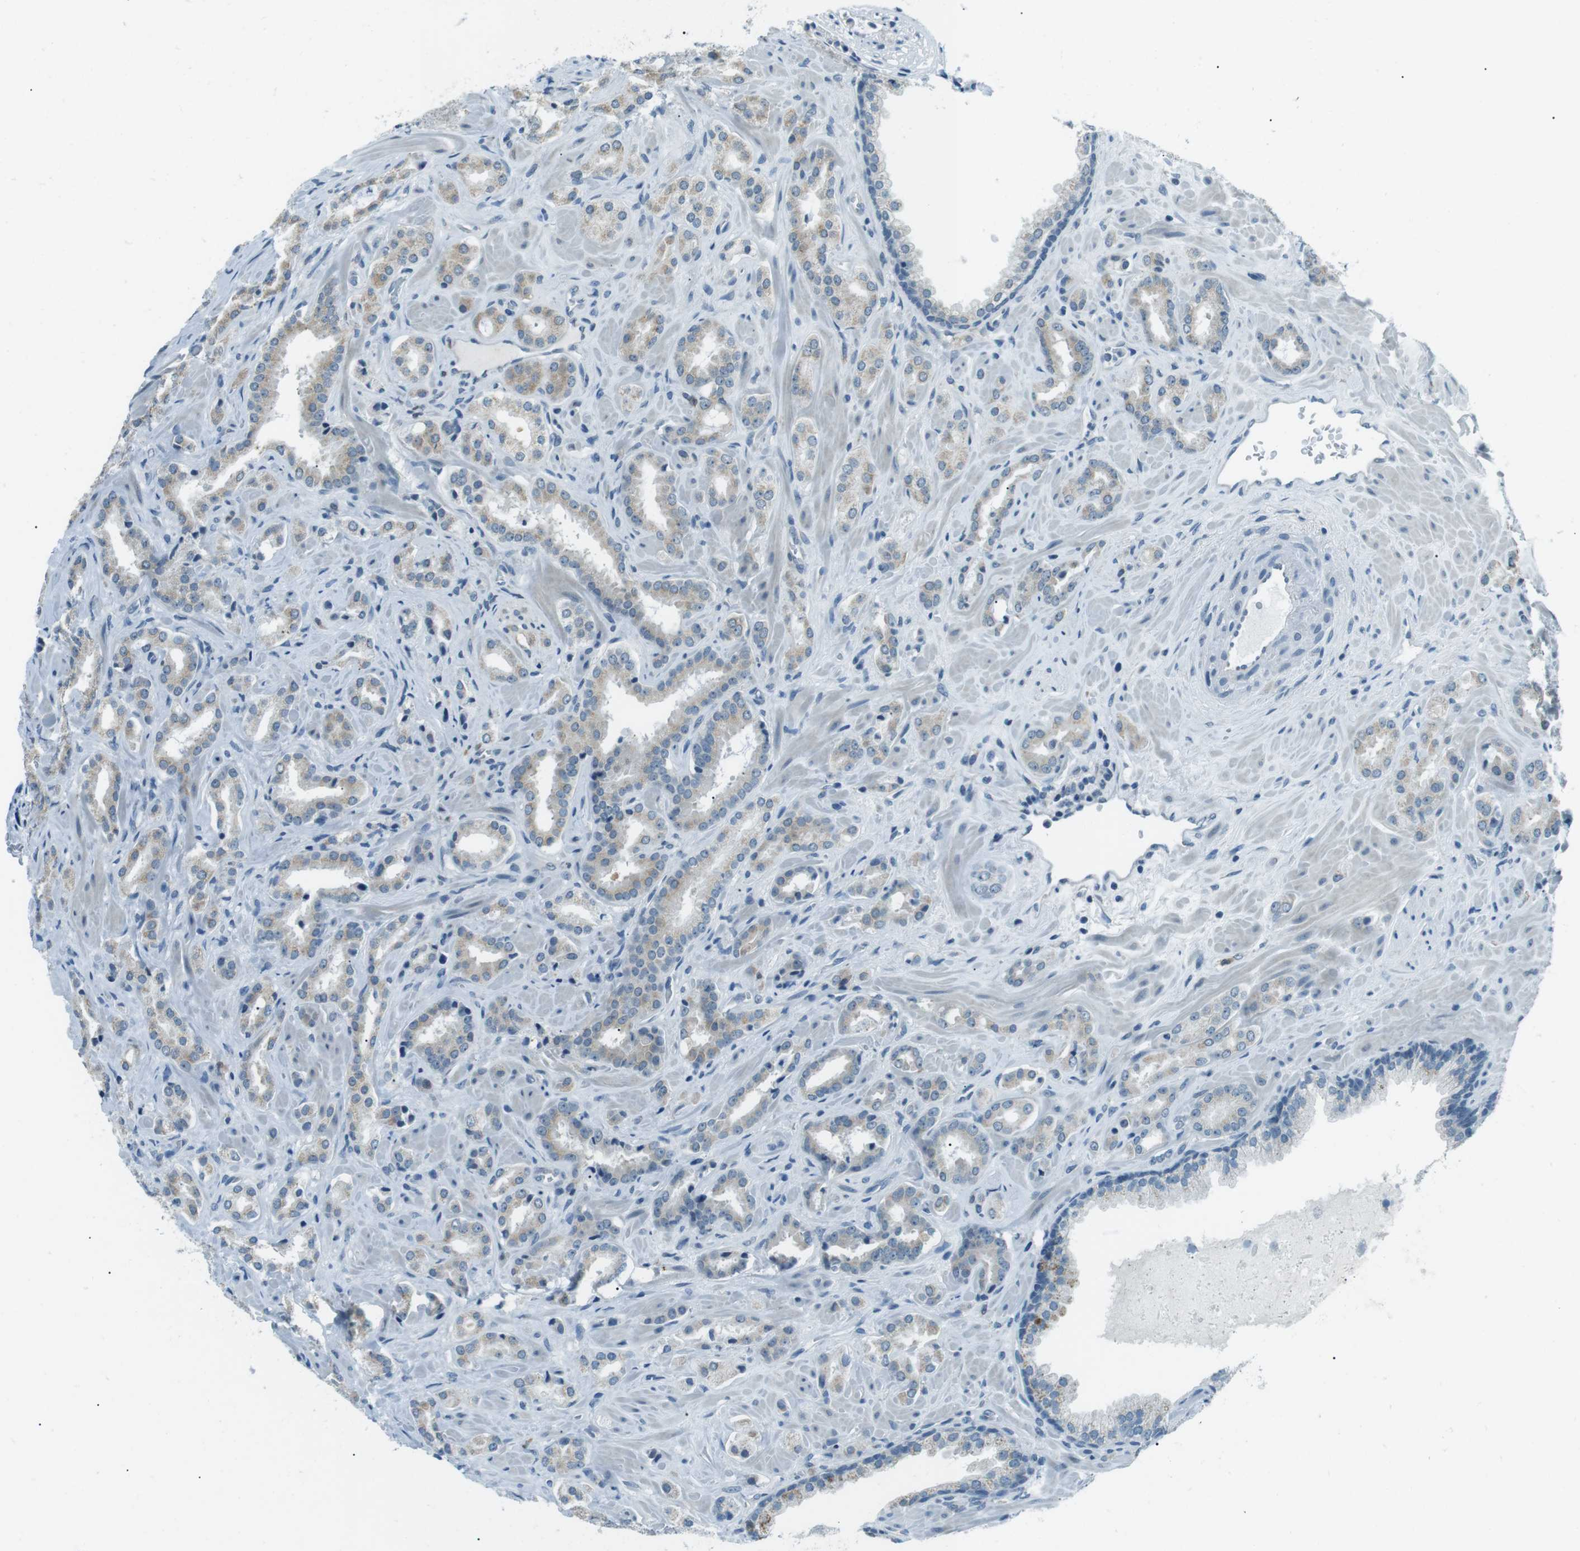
{"staining": {"intensity": "weak", "quantity": "25%-75%", "location": "cytoplasmic/membranous"}, "tissue": "prostate cancer", "cell_type": "Tumor cells", "image_type": "cancer", "snomed": [{"axis": "morphology", "description": "Adenocarcinoma, High grade"}, {"axis": "topography", "description": "Prostate"}], "caption": "This is an image of immunohistochemistry (IHC) staining of prostate adenocarcinoma (high-grade), which shows weak expression in the cytoplasmic/membranous of tumor cells.", "gene": "SERPINB2", "patient": {"sex": "male", "age": 64}}